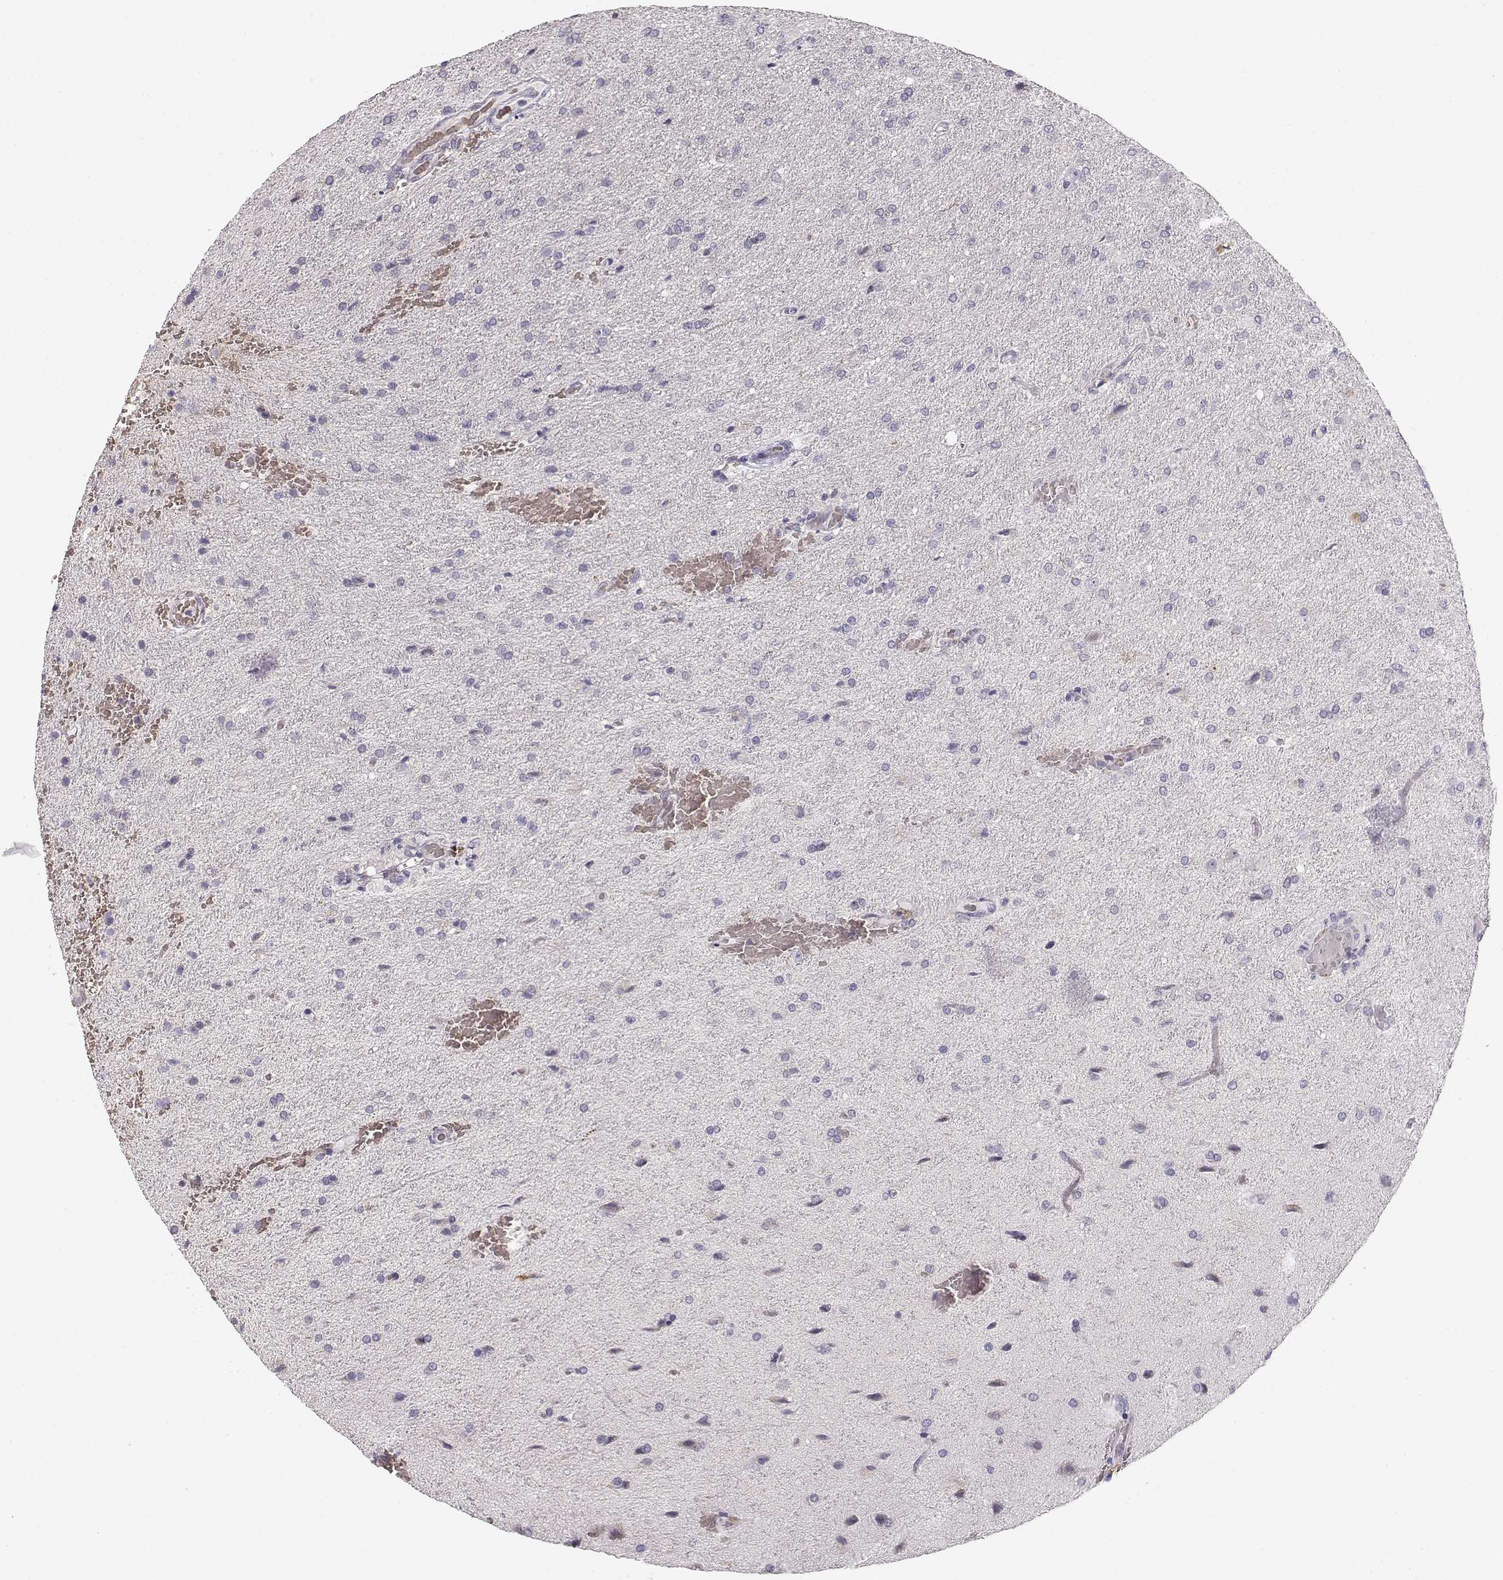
{"staining": {"intensity": "negative", "quantity": "none", "location": "none"}, "tissue": "glioma", "cell_type": "Tumor cells", "image_type": "cancer", "snomed": [{"axis": "morphology", "description": "Glioma, malignant, High grade"}, {"axis": "topography", "description": "Brain"}], "caption": "Immunohistochemistry (IHC) photomicrograph of glioma stained for a protein (brown), which displays no positivity in tumor cells. Nuclei are stained in blue.", "gene": "TTC26", "patient": {"sex": "male", "age": 68}}